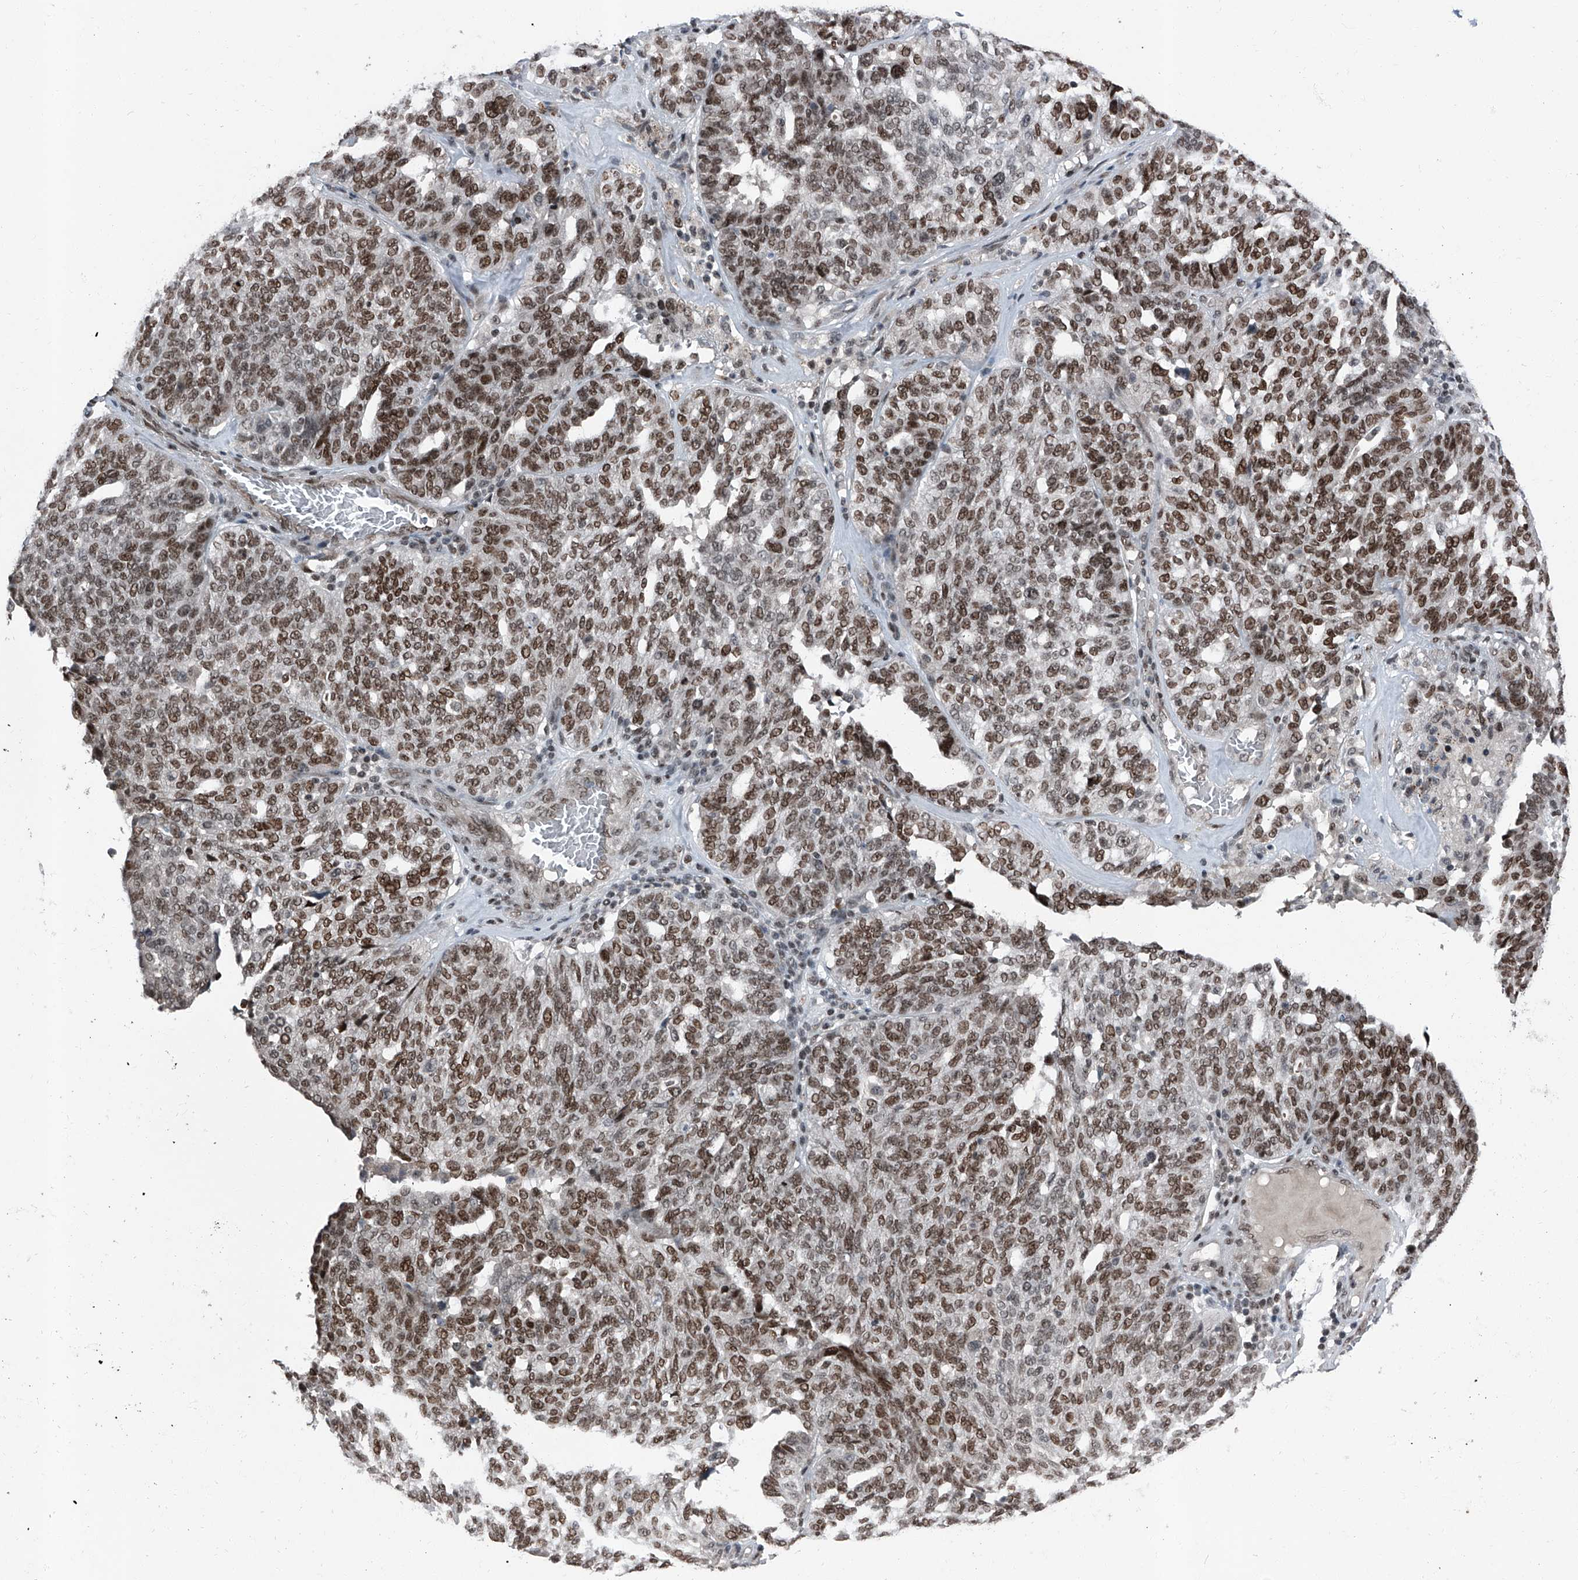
{"staining": {"intensity": "strong", "quantity": ">75%", "location": "nuclear"}, "tissue": "ovarian cancer", "cell_type": "Tumor cells", "image_type": "cancer", "snomed": [{"axis": "morphology", "description": "Cystadenocarcinoma, serous, NOS"}, {"axis": "topography", "description": "Ovary"}], "caption": "High-power microscopy captured an immunohistochemistry (IHC) histopathology image of ovarian cancer (serous cystadenocarcinoma), revealing strong nuclear staining in approximately >75% of tumor cells.", "gene": "BMI1", "patient": {"sex": "female", "age": 59}}